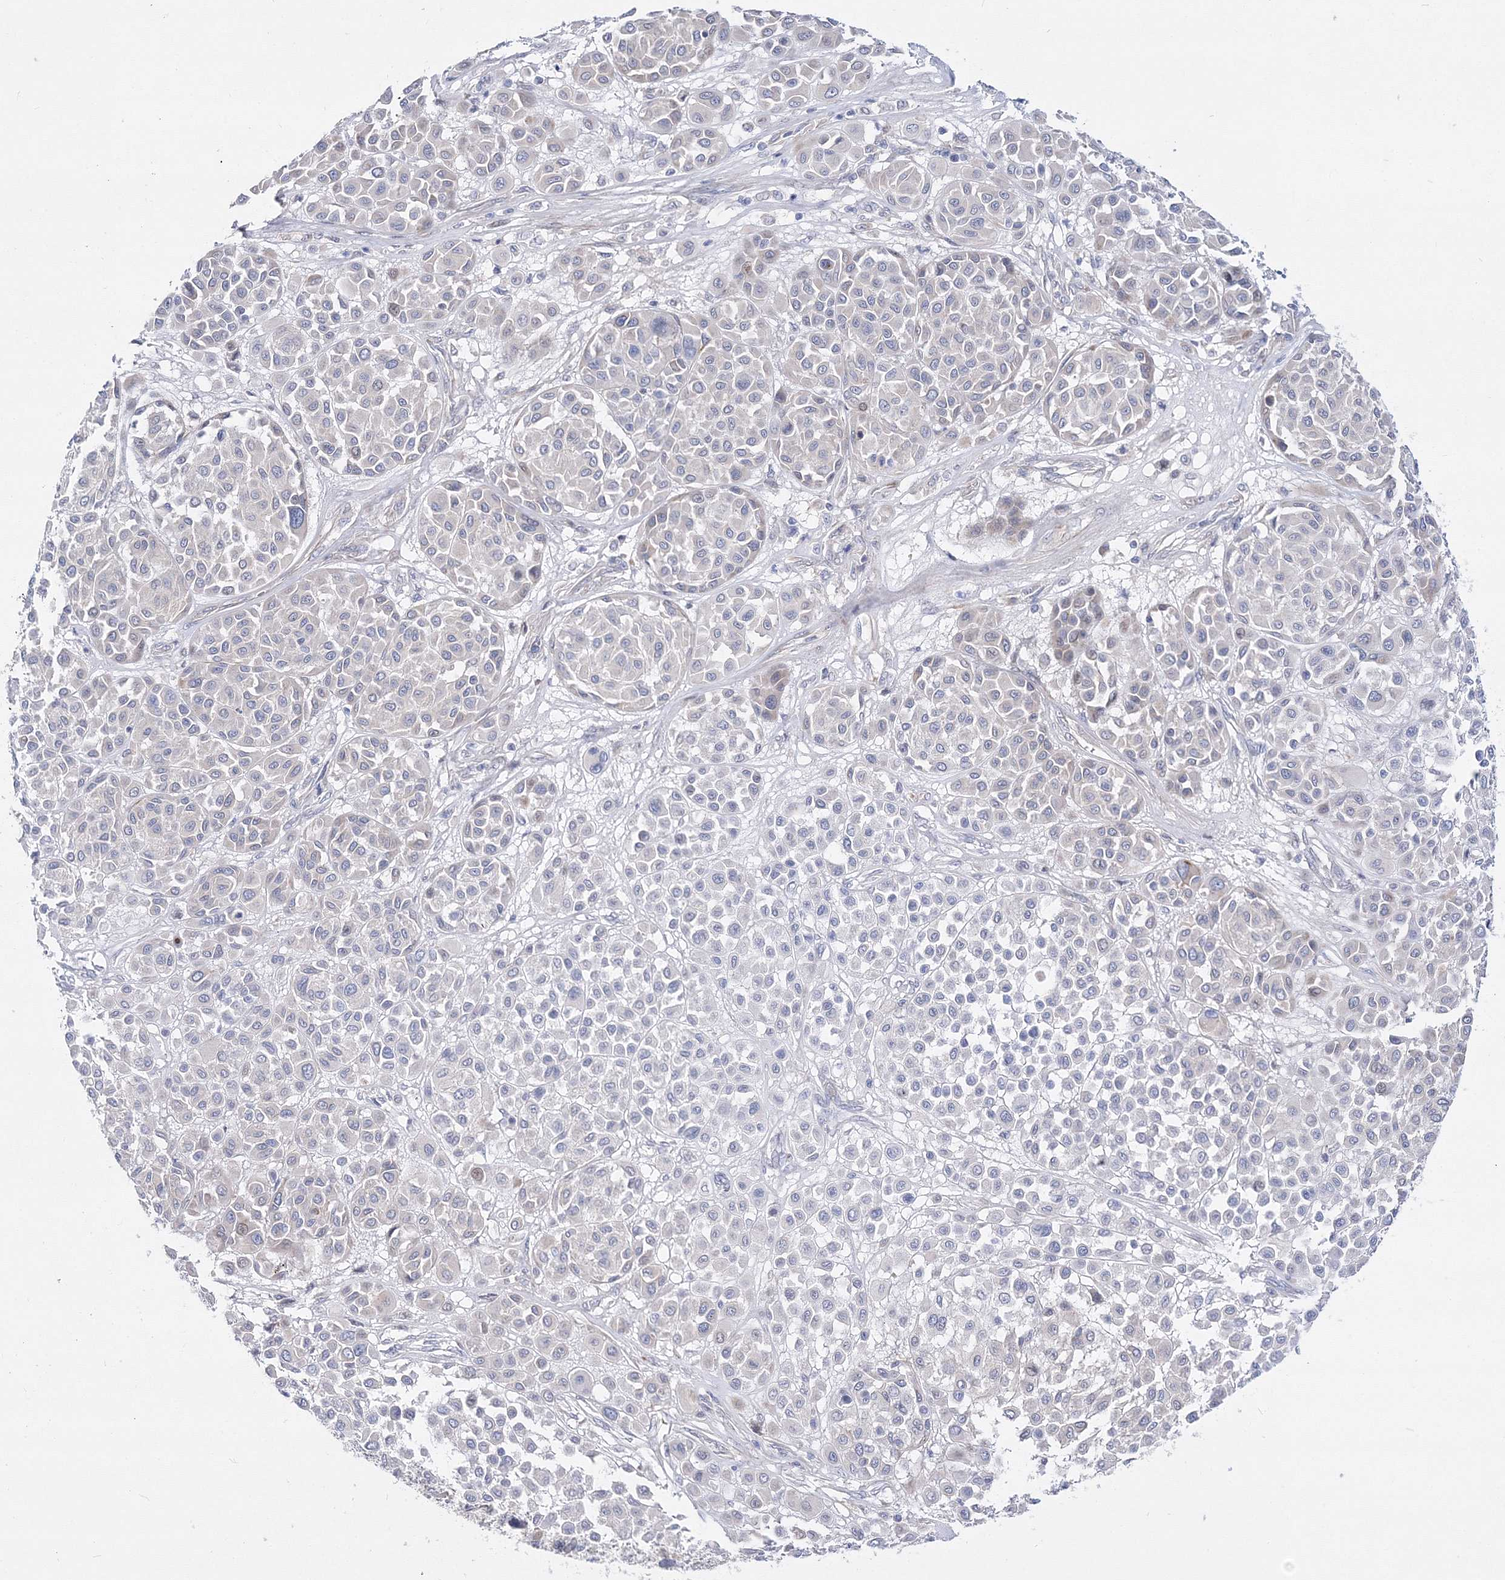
{"staining": {"intensity": "negative", "quantity": "none", "location": "none"}, "tissue": "melanoma", "cell_type": "Tumor cells", "image_type": "cancer", "snomed": [{"axis": "morphology", "description": "Malignant melanoma, Metastatic site"}, {"axis": "topography", "description": "Soft tissue"}], "caption": "Tumor cells show no significant staining in malignant melanoma (metastatic site).", "gene": "ARHGAP32", "patient": {"sex": "male", "age": 41}}